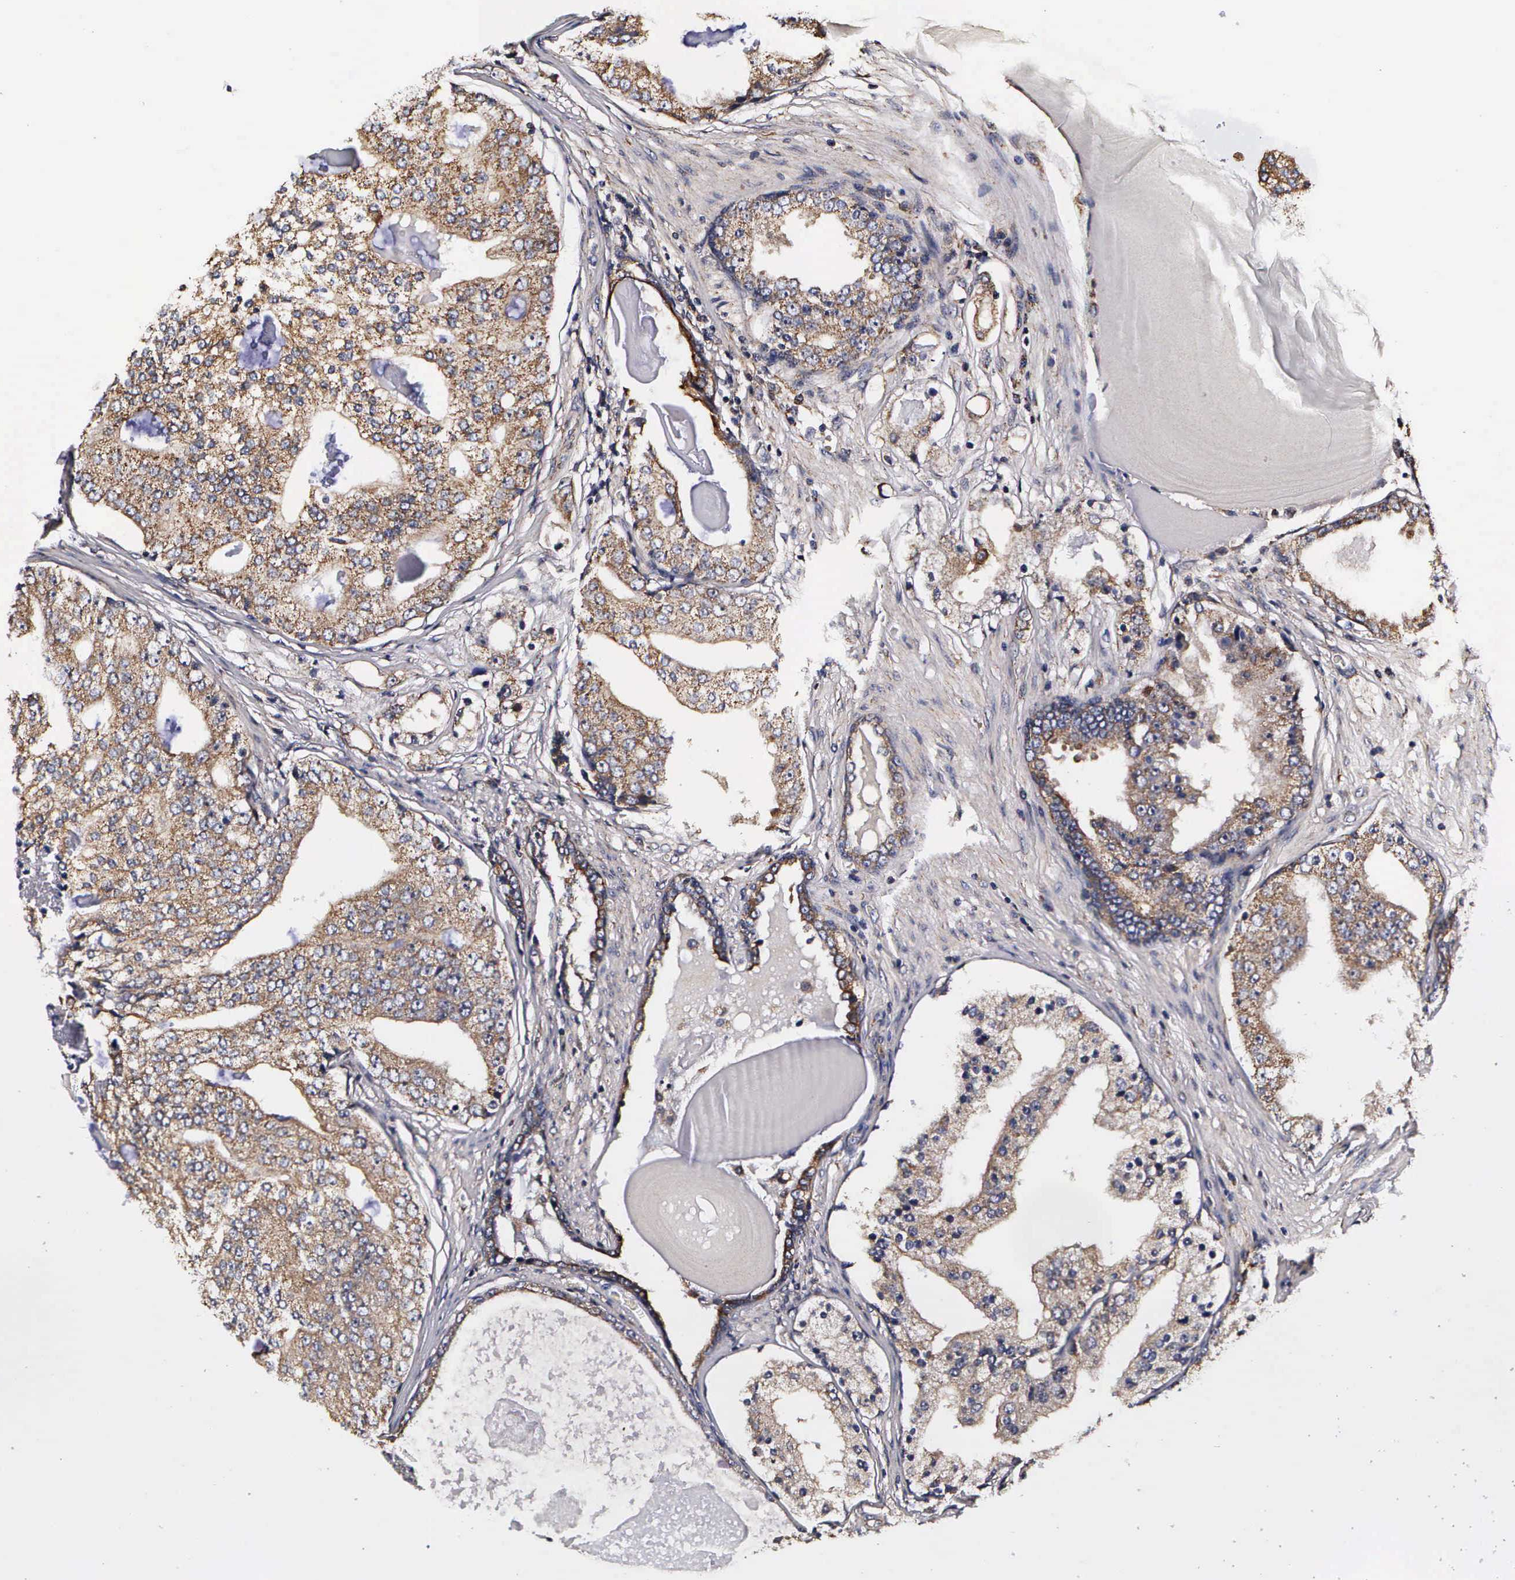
{"staining": {"intensity": "moderate", "quantity": ">75%", "location": "cytoplasmic/membranous"}, "tissue": "prostate cancer", "cell_type": "Tumor cells", "image_type": "cancer", "snomed": [{"axis": "morphology", "description": "Adenocarcinoma, High grade"}, {"axis": "topography", "description": "Prostate"}], "caption": "IHC image of neoplastic tissue: prostate cancer (high-grade adenocarcinoma) stained using immunohistochemistry demonstrates medium levels of moderate protein expression localized specifically in the cytoplasmic/membranous of tumor cells, appearing as a cytoplasmic/membranous brown color.", "gene": "PSMA3", "patient": {"sex": "male", "age": 68}}